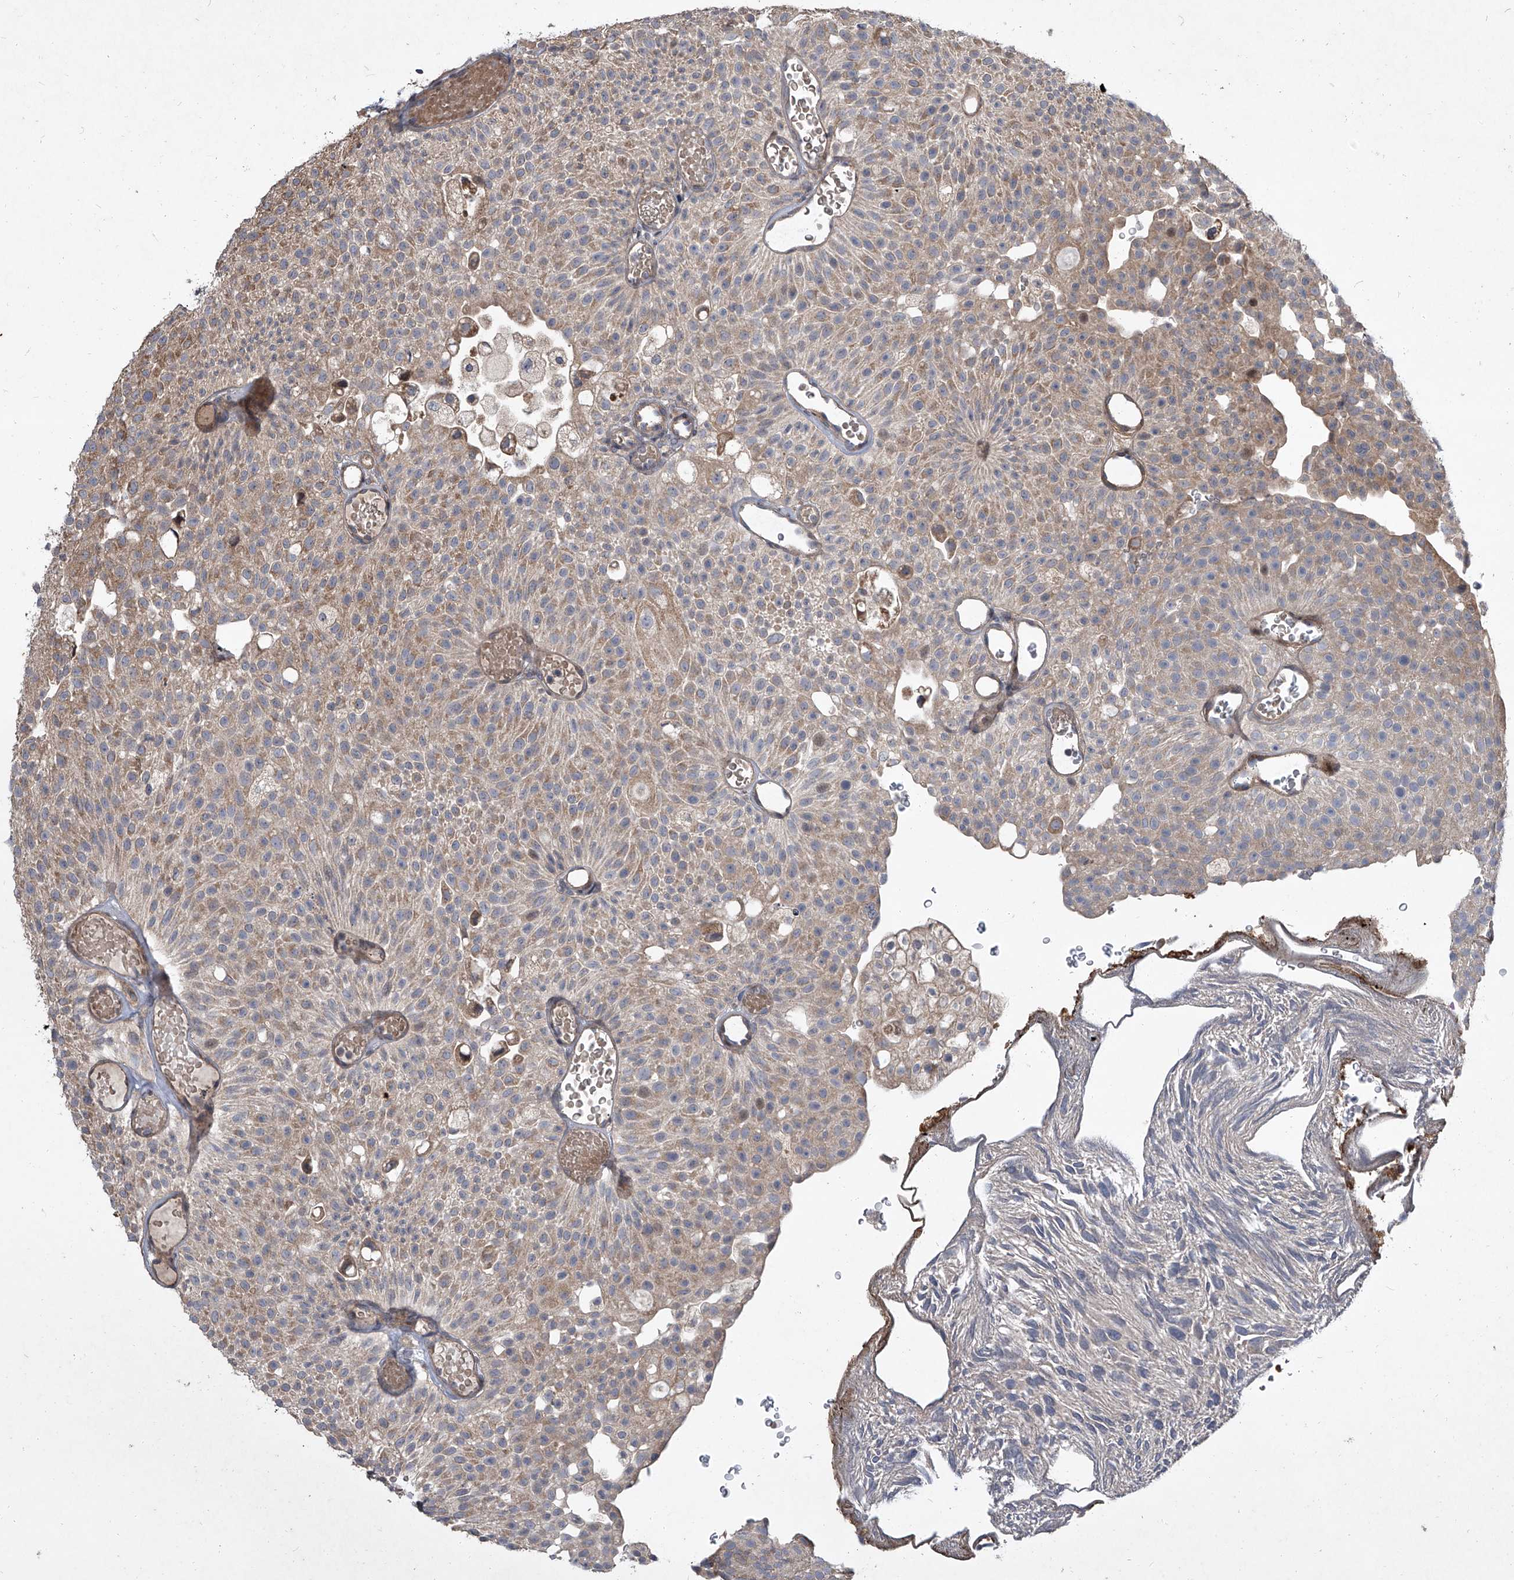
{"staining": {"intensity": "weak", "quantity": "25%-75%", "location": "cytoplasmic/membranous"}, "tissue": "urothelial cancer", "cell_type": "Tumor cells", "image_type": "cancer", "snomed": [{"axis": "morphology", "description": "Urothelial carcinoma, Low grade"}, {"axis": "topography", "description": "Urinary bladder"}], "caption": "IHC of human urothelial cancer displays low levels of weak cytoplasmic/membranous expression in approximately 25%-75% of tumor cells. The protein of interest is shown in brown color, while the nuclei are stained blue.", "gene": "EVA1C", "patient": {"sex": "male", "age": 78}}